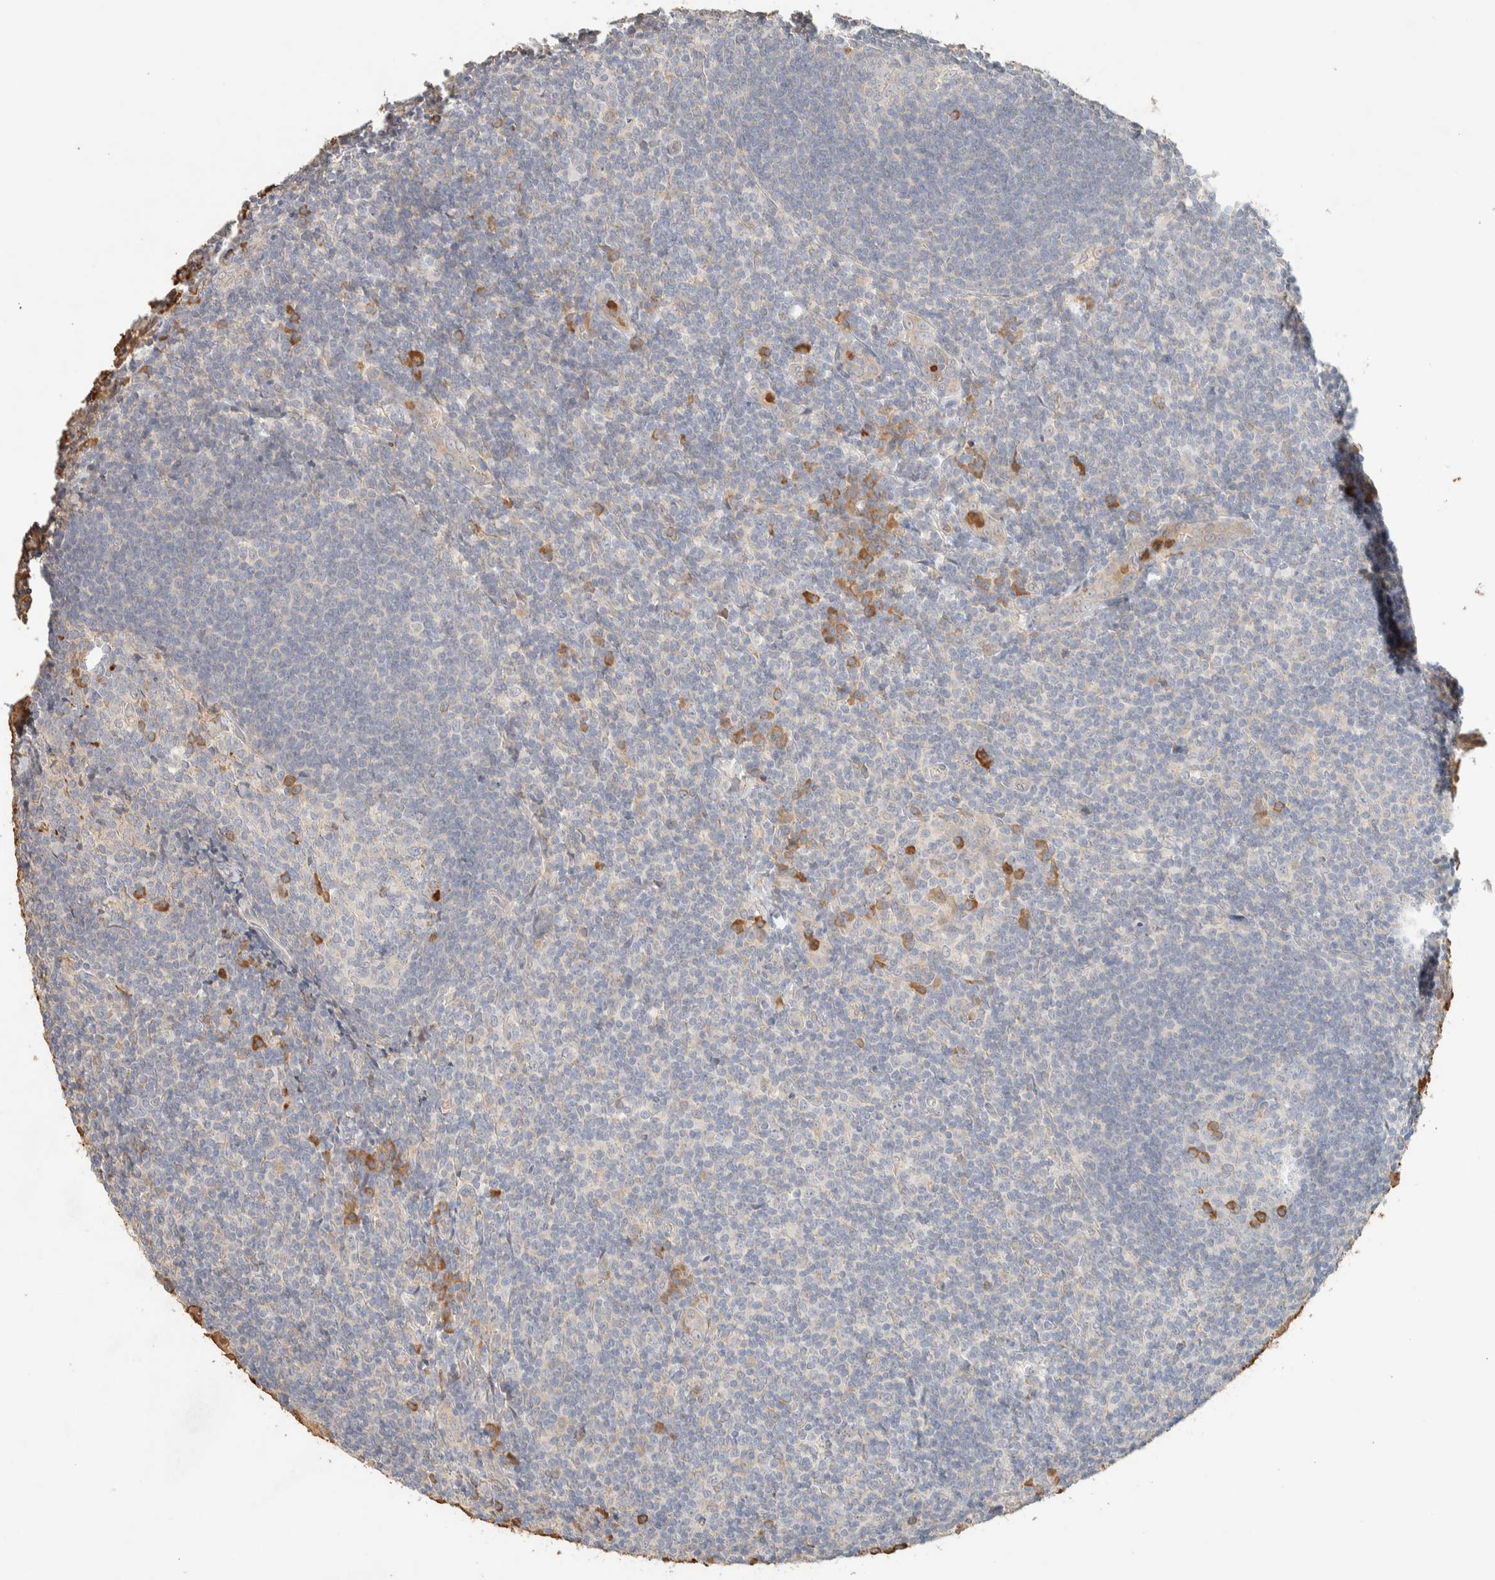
{"staining": {"intensity": "moderate", "quantity": "<25%", "location": "cytoplasmic/membranous"}, "tissue": "tonsil", "cell_type": "Germinal center cells", "image_type": "normal", "snomed": [{"axis": "morphology", "description": "Normal tissue, NOS"}, {"axis": "topography", "description": "Tonsil"}], "caption": "Immunohistochemical staining of benign human tonsil displays low levels of moderate cytoplasmic/membranous expression in about <25% of germinal center cells. The staining was performed using DAB, with brown indicating positive protein expression. Nuclei are stained blue with hematoxylin.", "gene": "TTC3", "patient": {"sex": "male", "age": 37}}